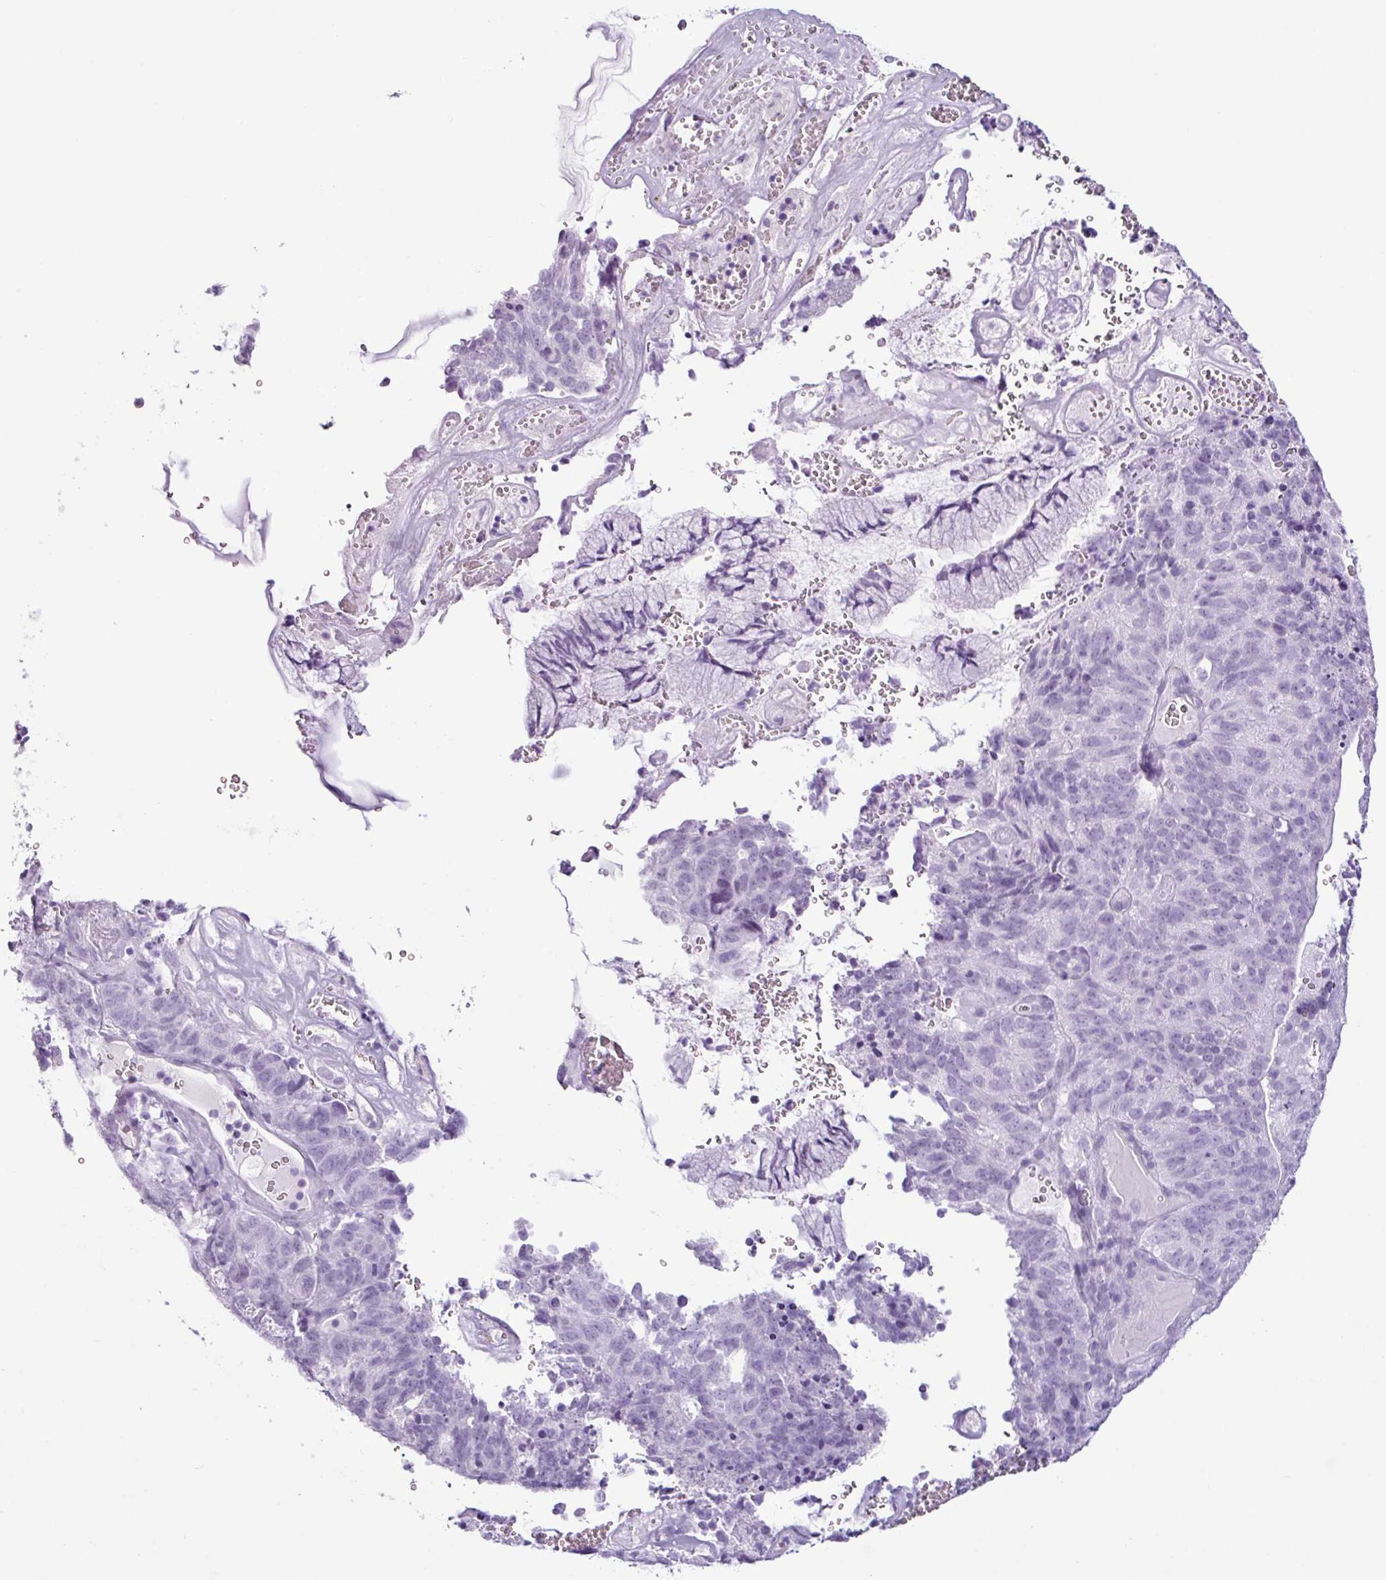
{"staining": {"intensity": "negative", "quantity": "none", "location": "none"}, "tissue": "cervical cancer", "cell_type": "Tumor cells", "image_type": "cancer", "snomed": [{"axis": "morphology", "description": "Adenocarcinoma, NOS"}, {"axis": "topography", "description": "Cervix"}], "caption": "Tumor cells show no significant protein expression in cervical cancer (adenocarcinoma).", "gene": "SCT", "patient": {"sex": "female", "age": 38}}